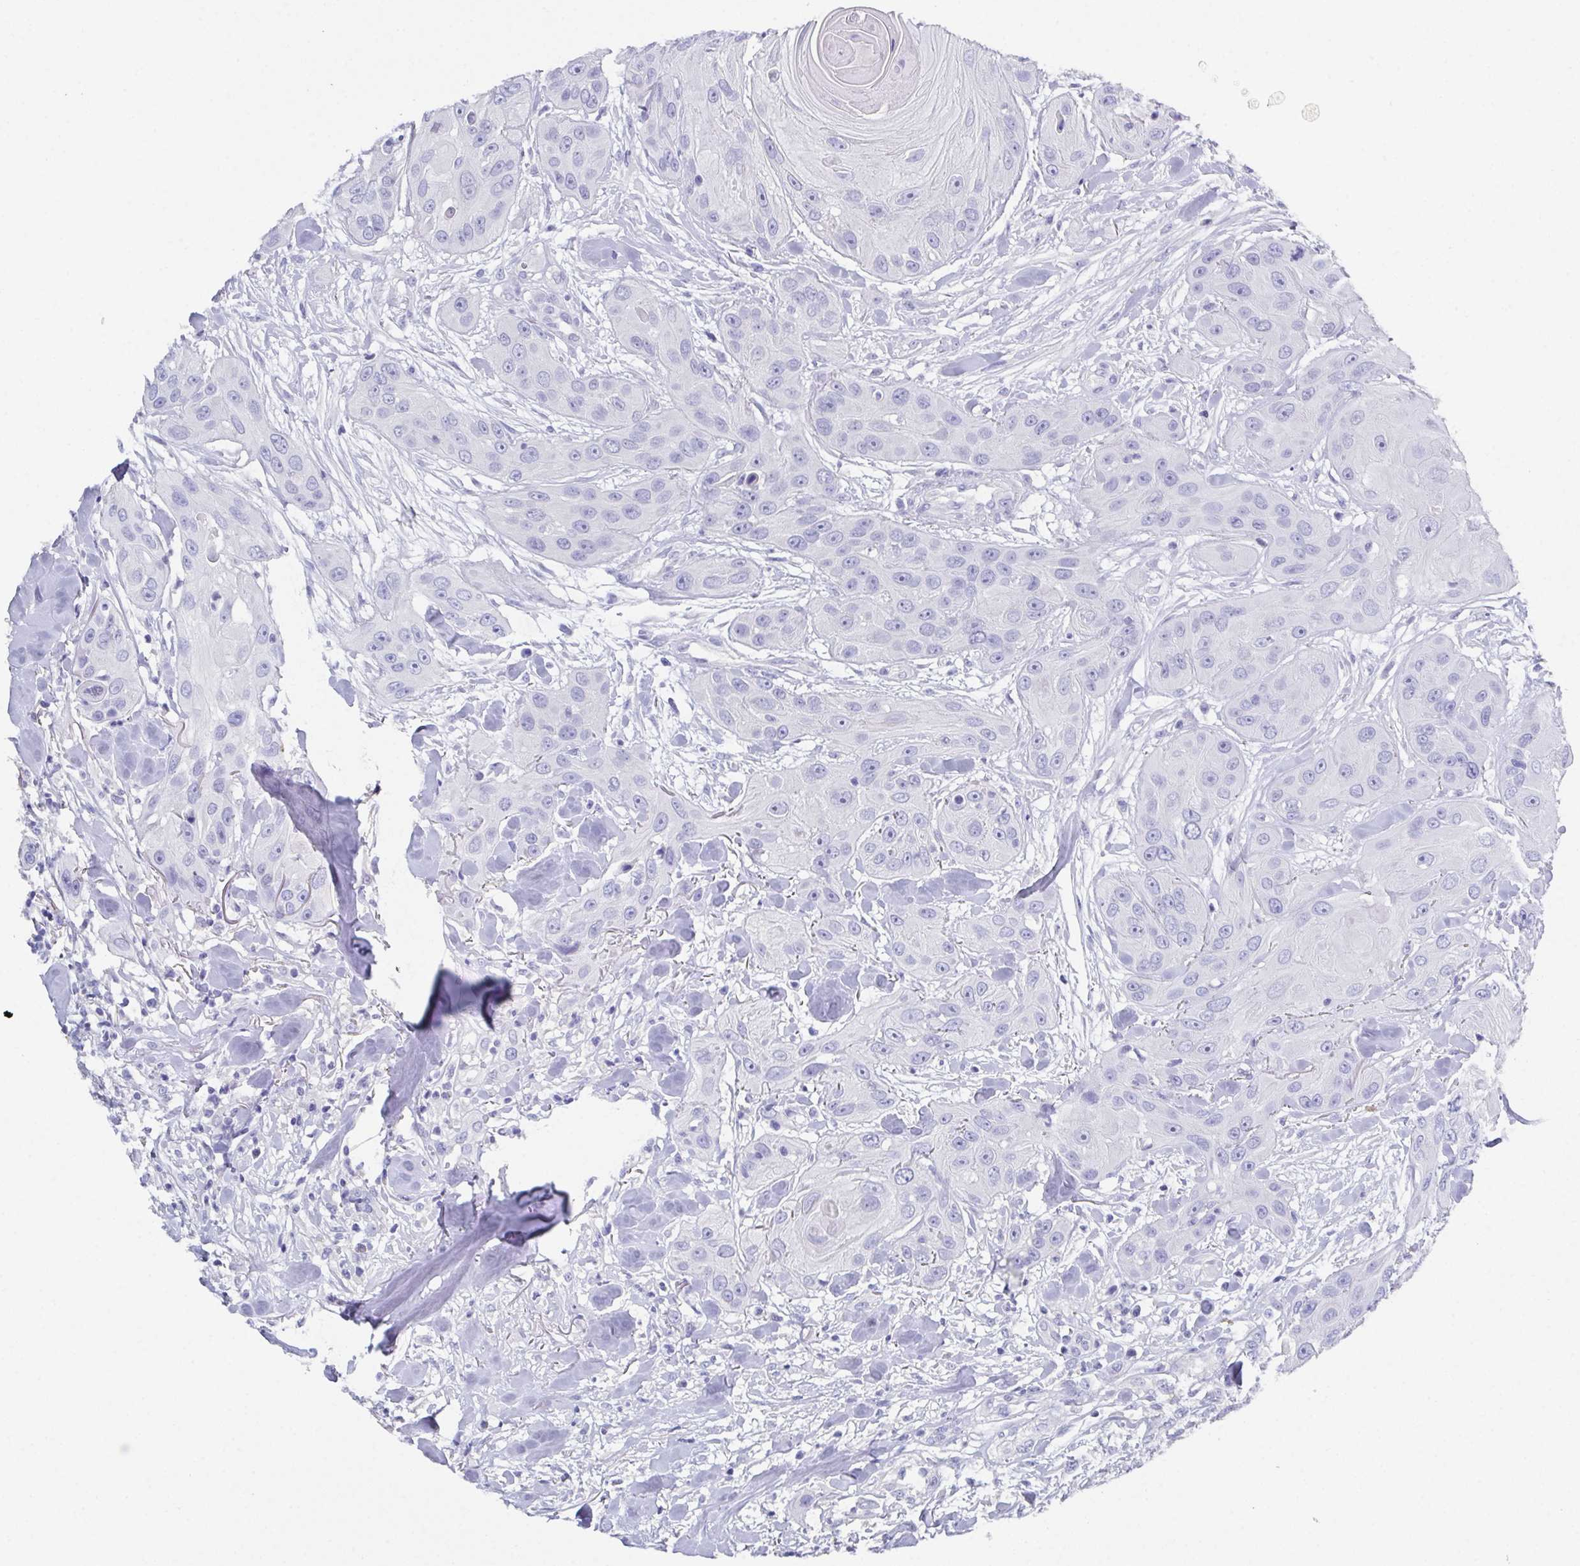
{"staining": {"intensity": "negative", "quantity": "none", "location": "none"}, "tissue": "head and neck cancer", "cell_type": "Tumor cells", "image_type": "cancer", "snomed": [{"axis": "morphology", "description": "Squamous cell carcinoma, NOS"}, {"axis": "topography", "description": "Oral tissue"}, {"axis": "topography", "description": "Head-Neck"}], "caption": "A high-resolution micrograph shows immunohistochemistry staining of head and neck cancer, which demonstrates no significant staining in tumor cells. Brightfield microscopy of immunohistochemistry (IHC) stained with DAB (3,3'-diaminobenzidine) (brown) and hematoxylin (blue), captured at high magnification.", "gene": "SSC4D", "patient": {"sex": "male", "age": 77}}